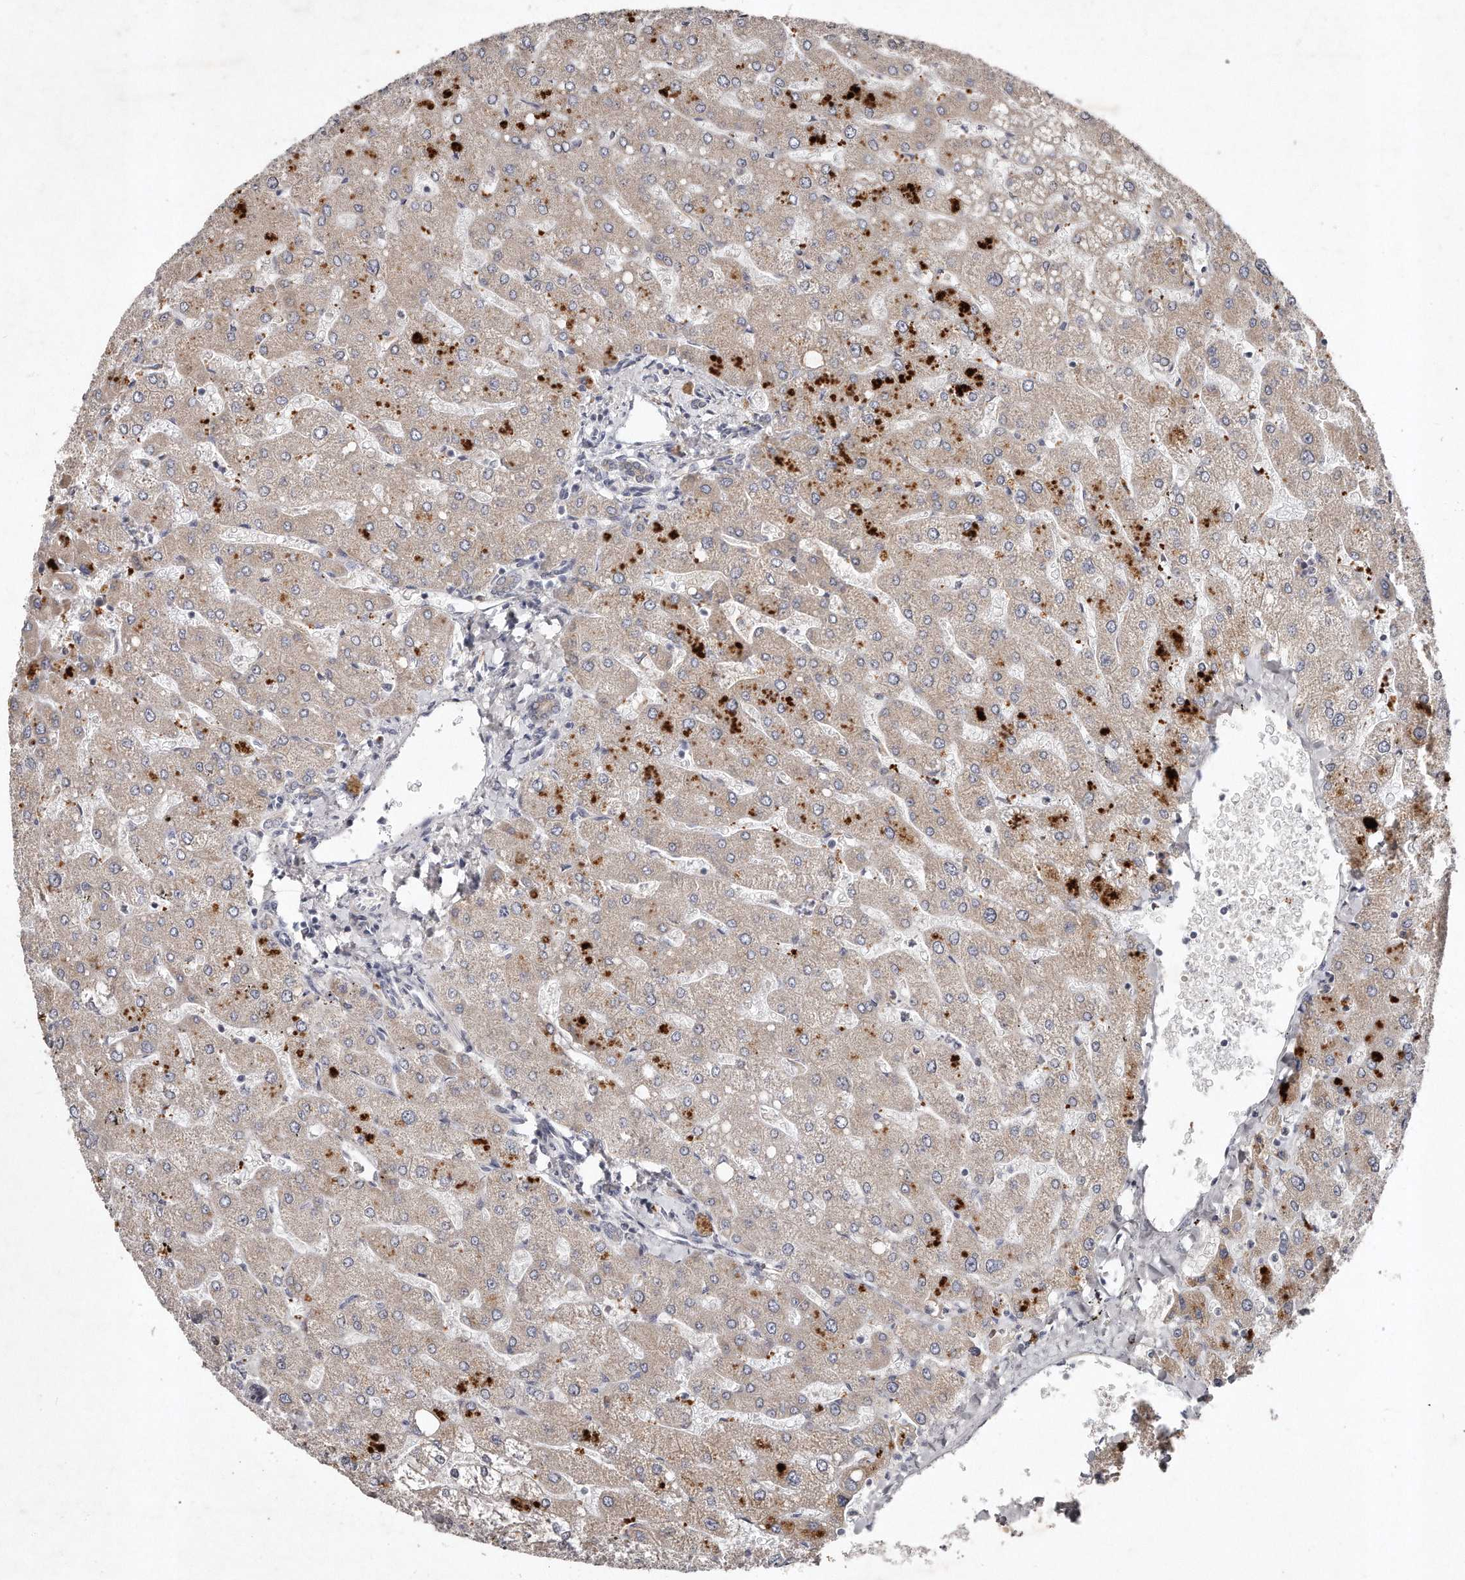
{"staining": {"intensity": "negative", "quantity": "none", "location": "none"}, "tissue": "liver", "cell_type": "Cholangiocytes", "image_type": "normal", "snomed": [{"axis": "morphology", "description": "Normal tissue, NOS"}, {"axis": "topography", "description": "Liver"}], "caption": "Immunohistochemistry of unremarkable liver demonstrates no staining in cholangiocytes. (DAB (3,3'-diaminobenzidine) IHC with hematoxylin counter stain).", "gene": "TECR", "patient": {"sex": "male", "age": 55}}